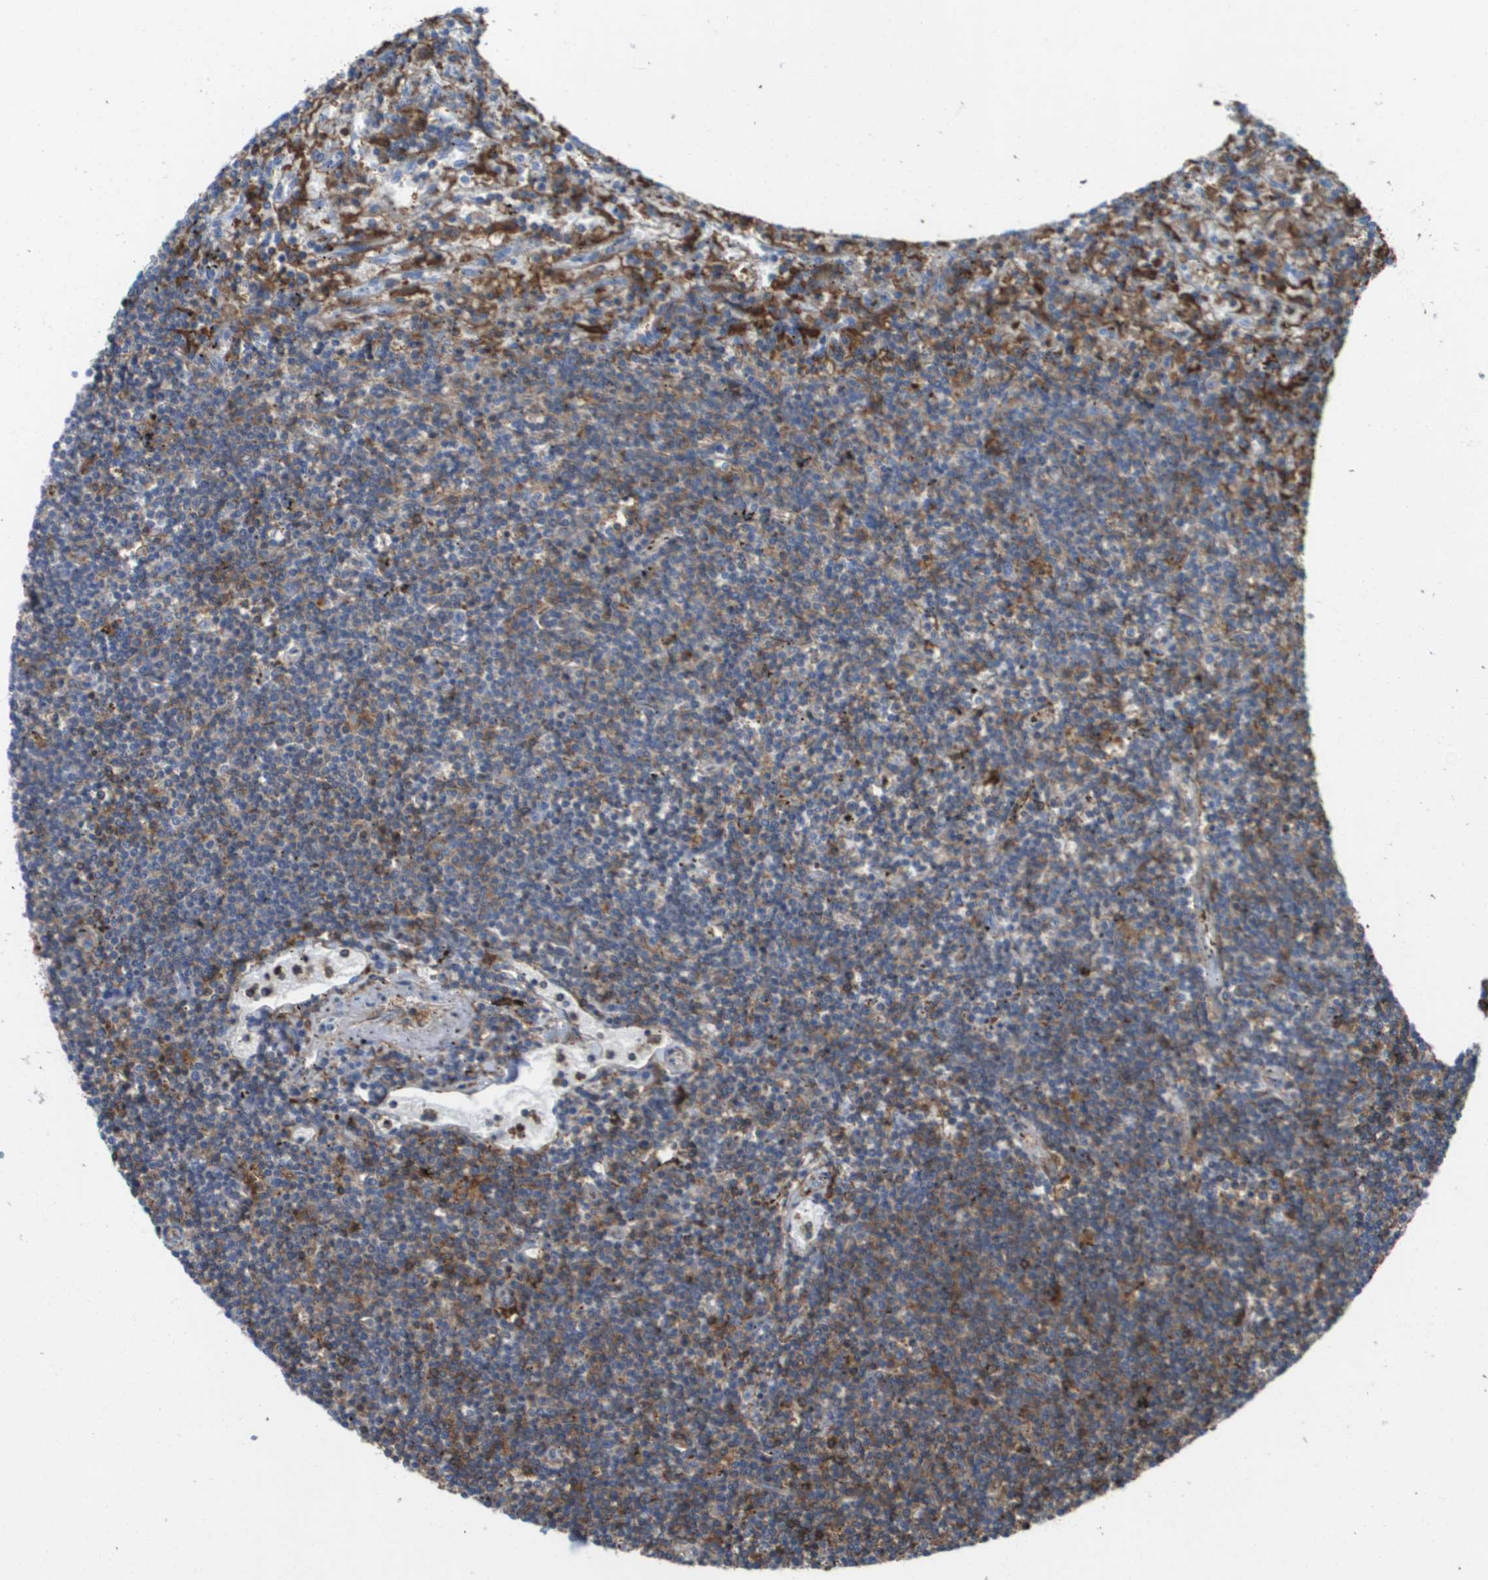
{"staining": {"intensity": "moderate", "quantity": "25%-75%", "location": "cytoplasmic/membranous"}, "tissue": "lymphoma", "cell_type": "Tumor cells", "image_type": "cancer", "snomed": [{"axis": "morphology", "description": "Malignant lymphoma, non-Hodgkin's type, Low grade"}, {"axis": "topography", "description": "Spleen"}], "caption": "Protein expression analysis of human malignant lymphoma, non-Hodgkin's type (low-grade) reveals moderate cytoplasmic/membranous expression in approximately 25%-75% of tumor cells.", "gene": "PASK", "patient": {"sex": "male", "age": 76}}